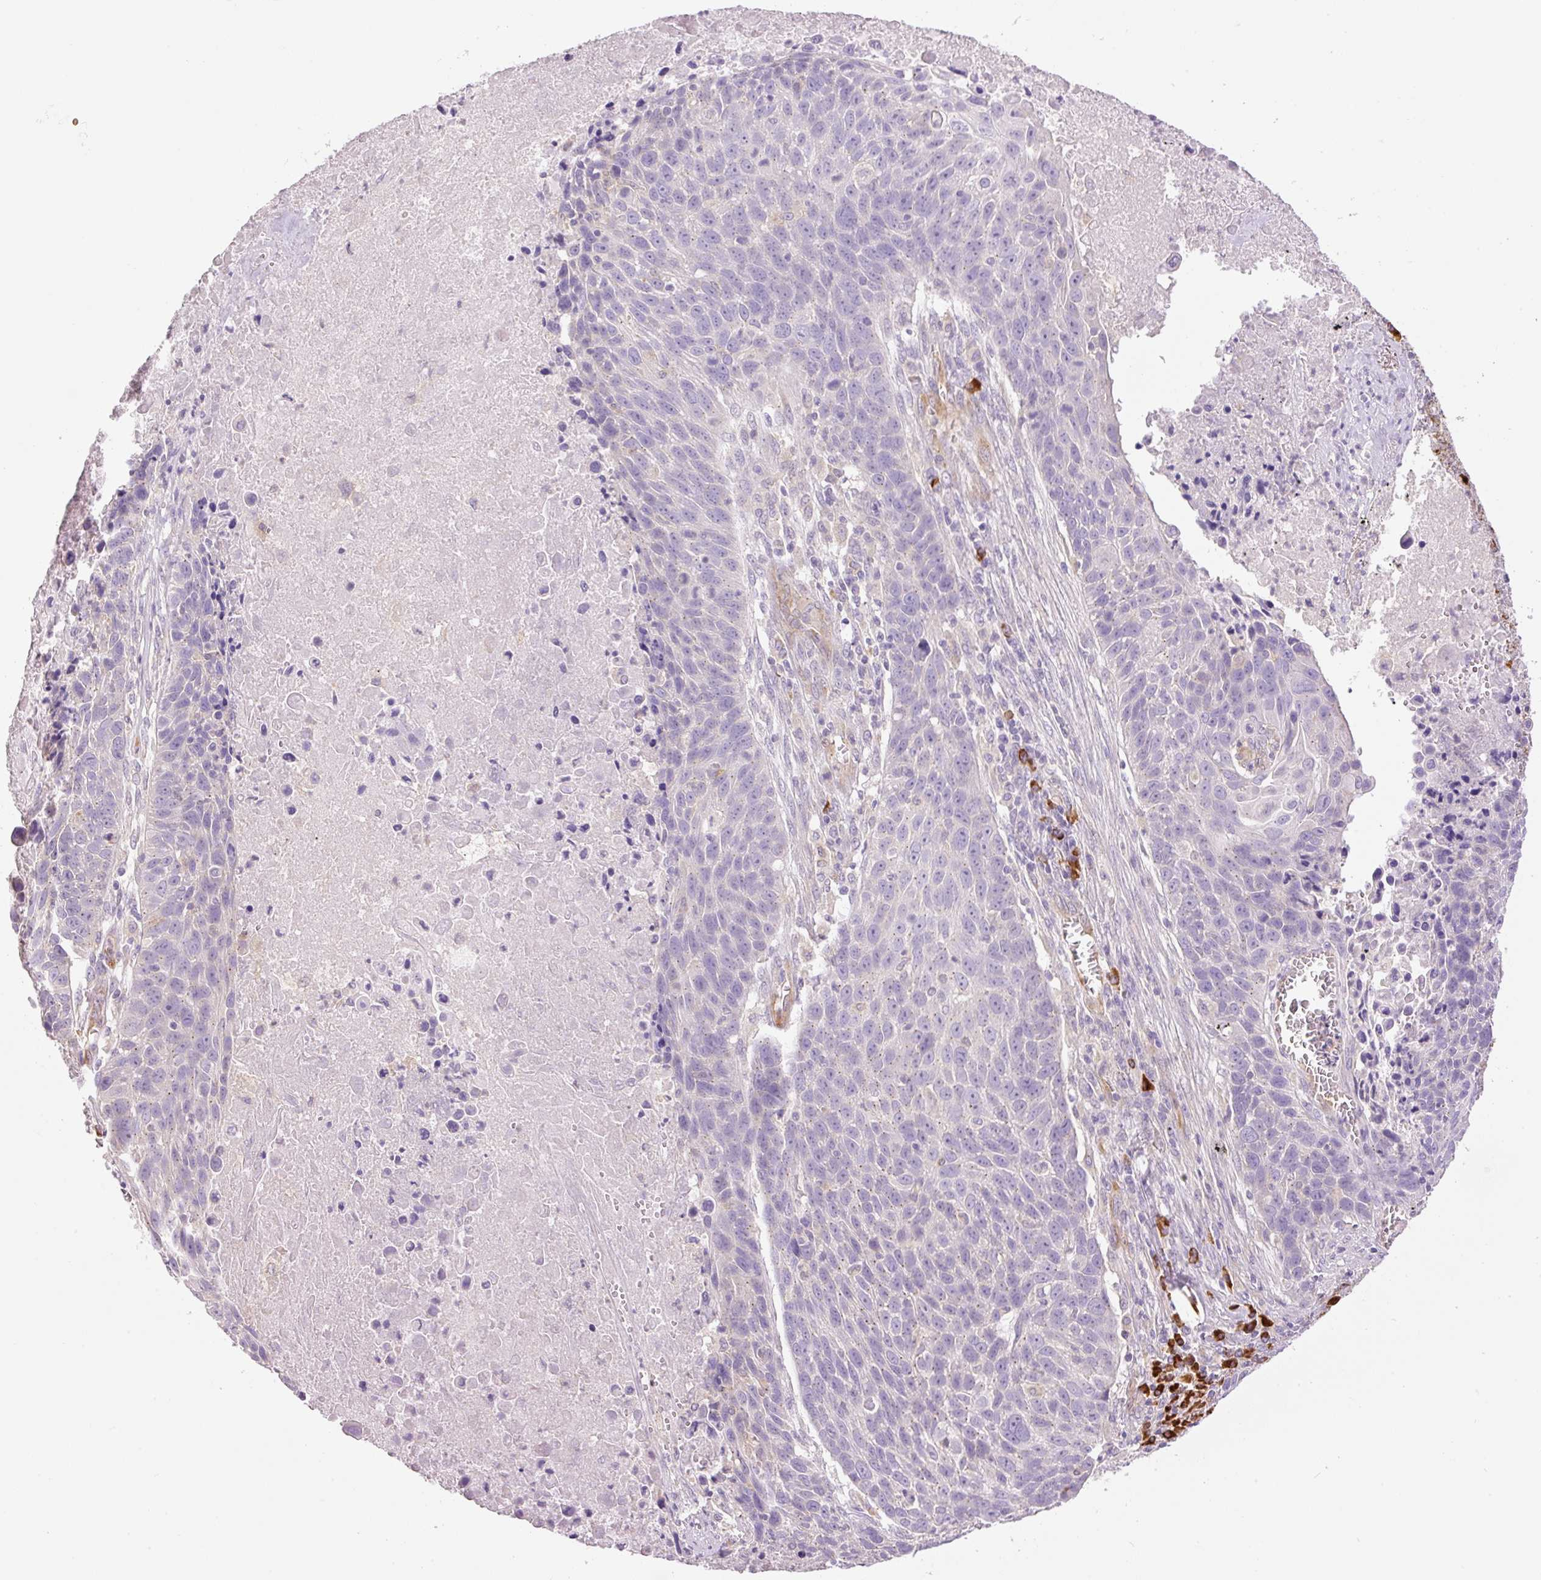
{"staining": {"intensity": "negative", "quantity": "none", "location": "none"}, "tissue": "lung cancer", "cell_type": "Tumor cells", "image_type": "cancer", "snomed": [{"axis": "morphology", "description": "Squamous cell carcinoma, NOS"}, {"axis": "topography", "description": "Lung"}], "caption": "Tumor cells are negative for protein expression in human squamous cell carcinoma (lung). (Immunohistochemistry, brightfield microscopy, high magnification).", "gene": "PNPLA5", "patient": {"sex": "male", "age": 78}}